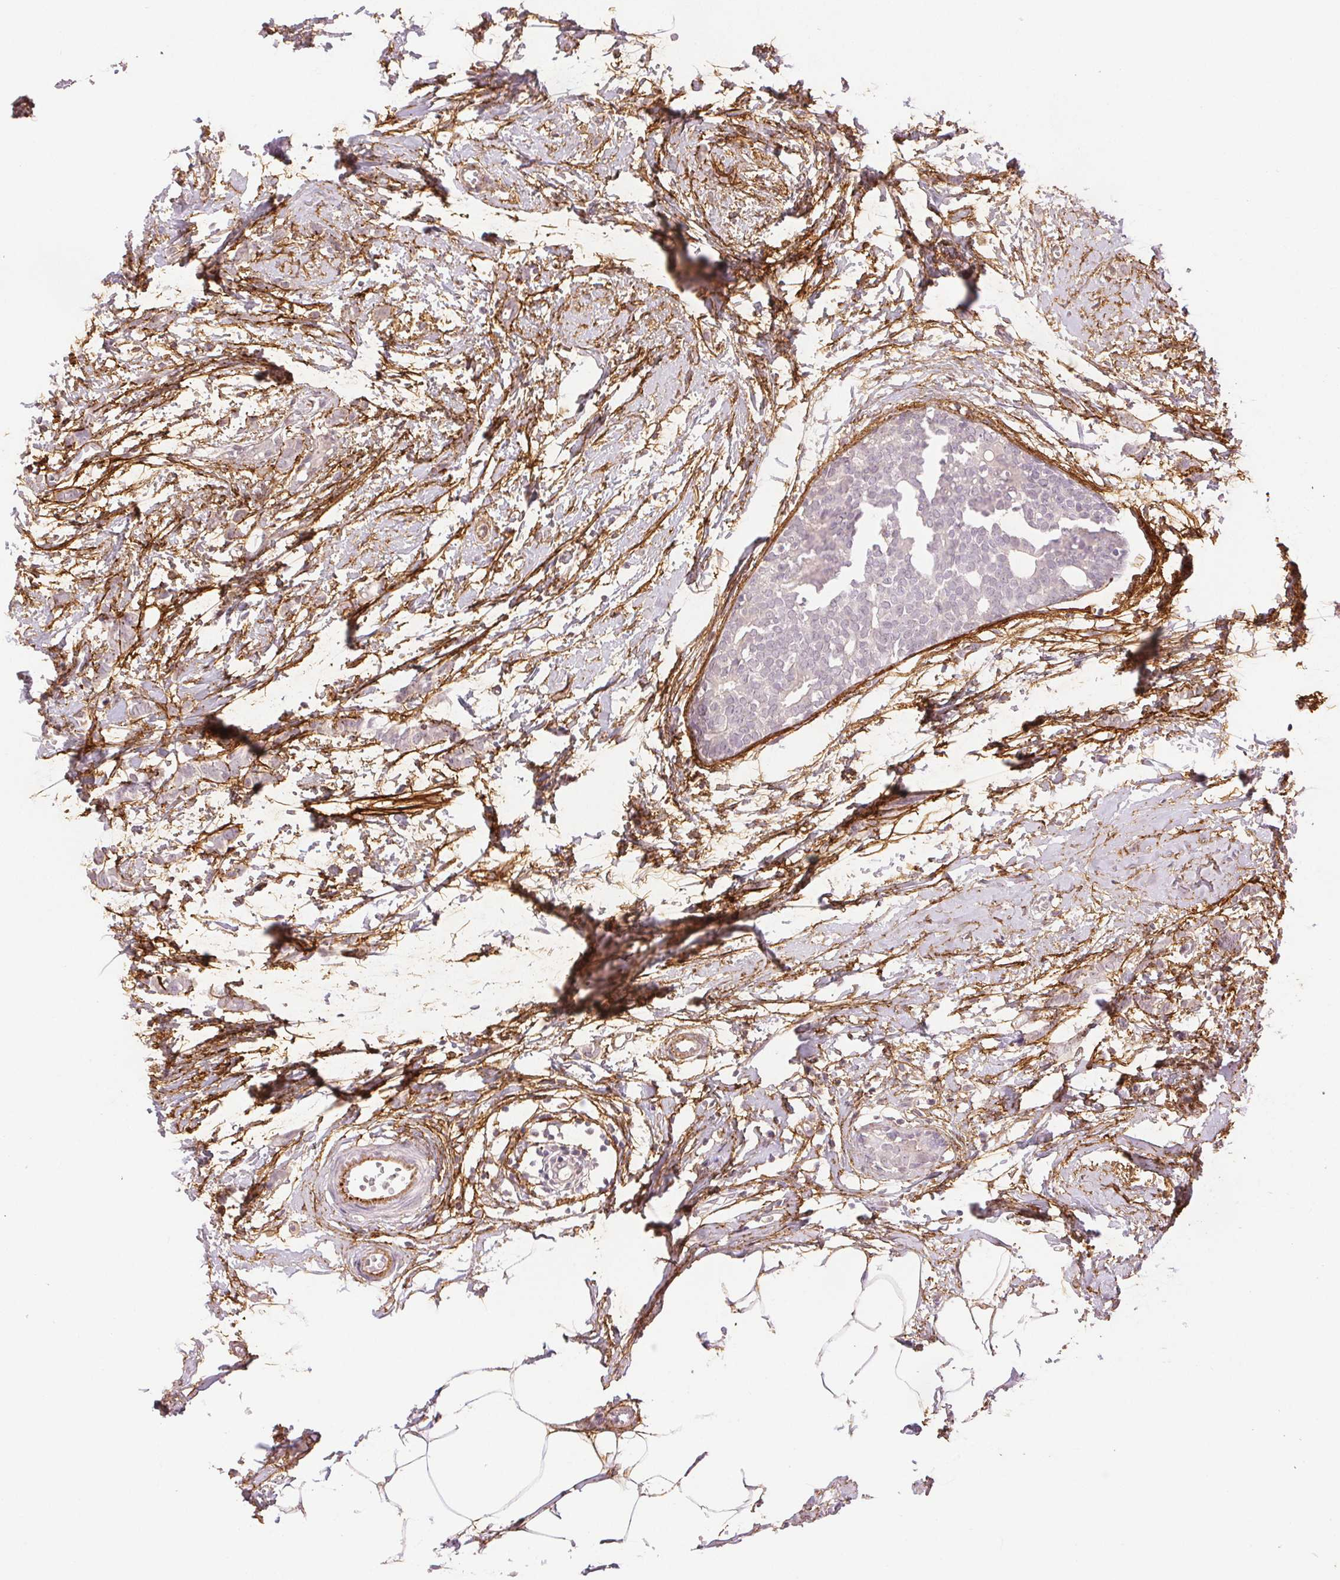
{"staining": {"intensity": "negative", "quantity": "none", "location": "none"}, "tissue": "breast cancer", "cell_type": "Tumor cells", "image_type": "cancer", "snomed": [{"axis": "morphology", "description": "Duct carcinoma"}, {"axis": "topography", "description": "Breast"}], "caption": "An immunohistochemistry (IHC) micrograph of breast cancer is shown. There is no staining in tumor cells of breast cancer.", "gene": "FBN1", "patient": {"sex": "female", "age": 40}}